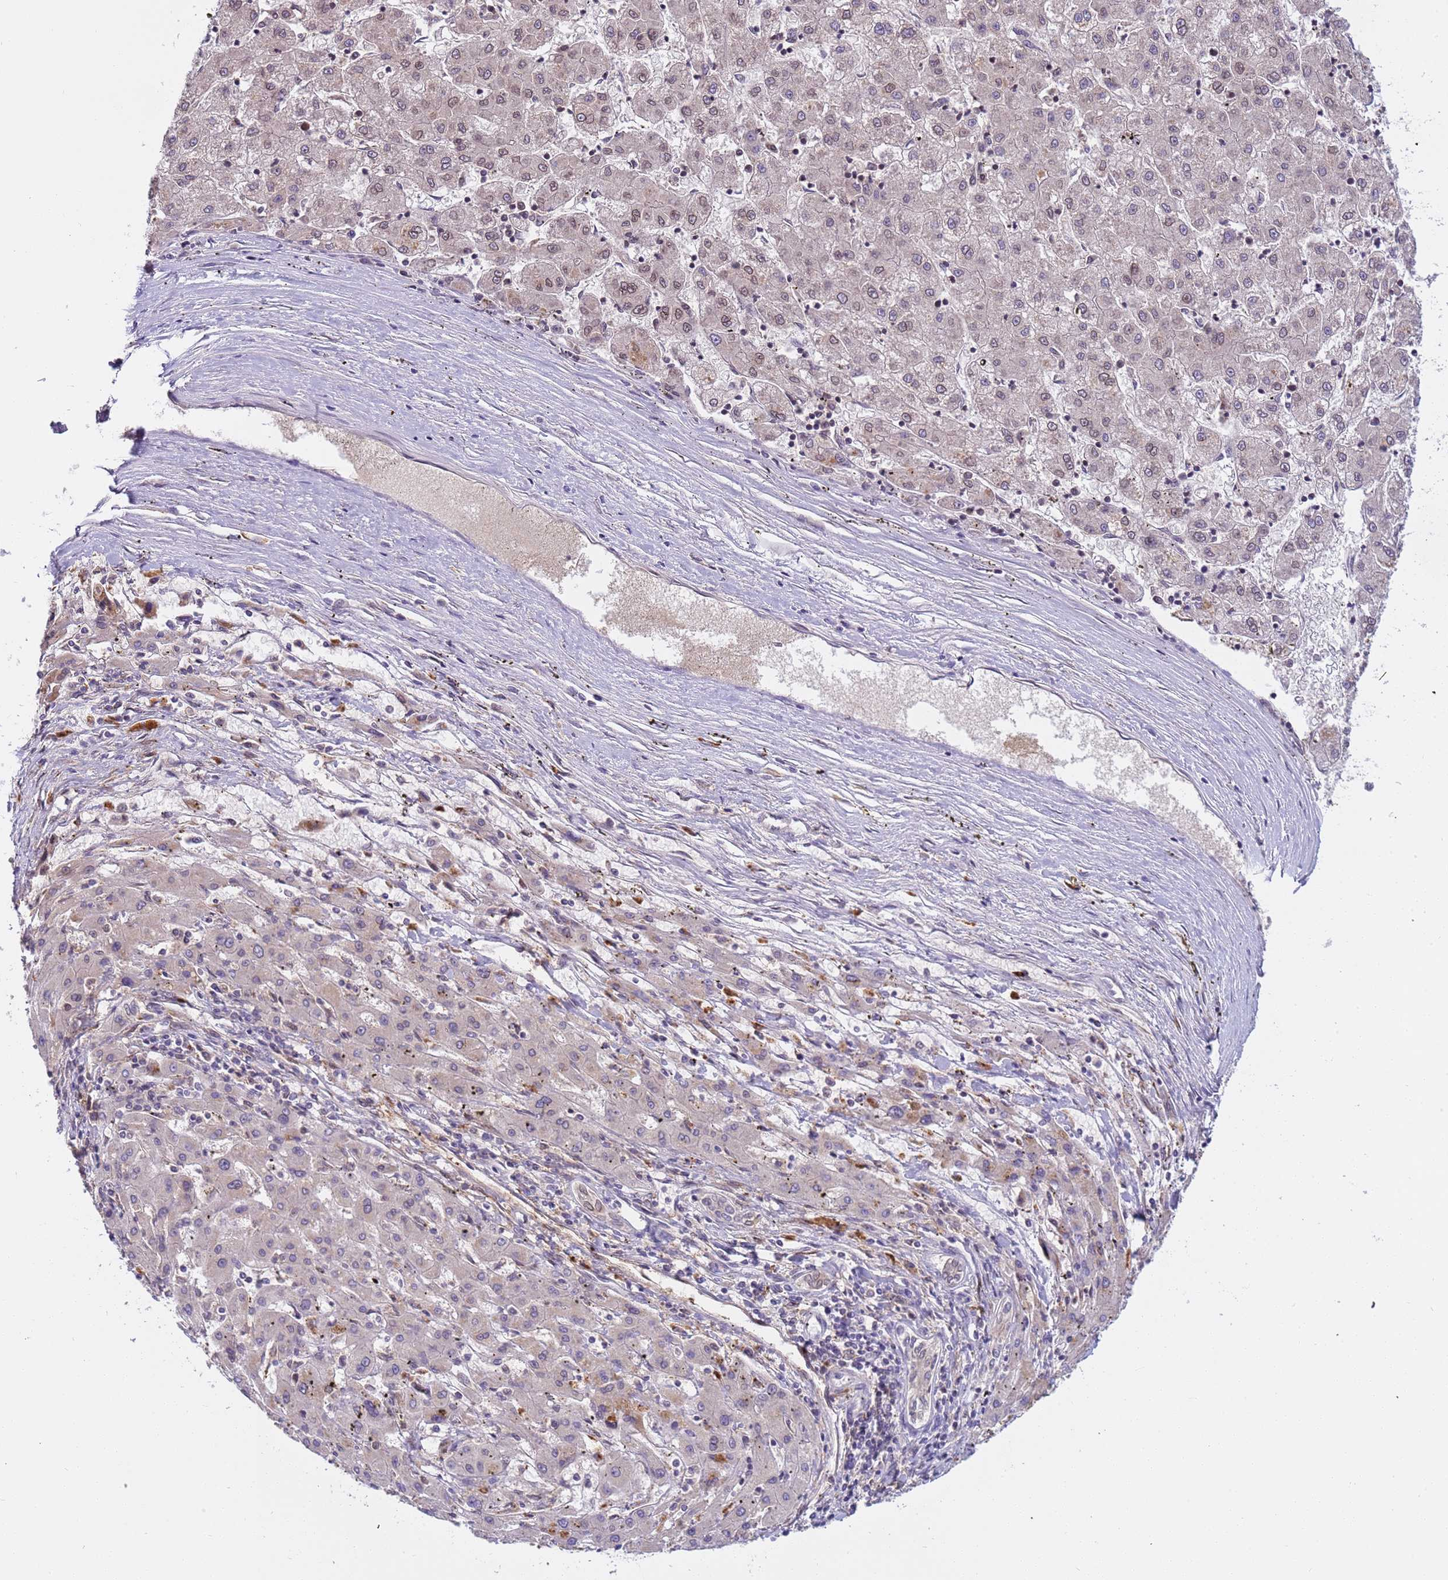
{"staining": {"intensity": "moderate", "quantity": "25%-75%", "location": "nuclear"}, "tissue": "liver cancer", "cell_type": "Tumor cells", "image_type": "cancer", "snomed": [{"axis": "morphology", "description": "Carcinoma, Hepatocellular, NOS"}, {"axis": "topography", "description": "Liver"}], "caption": "Liver cancer was stained to show a protein in brown. There is medium levels of moderate nuclear positivity in about 25%-75% of tumor cells.", "gene": "PLCXD3", "patient": {"sex": "male", "age": 72}}